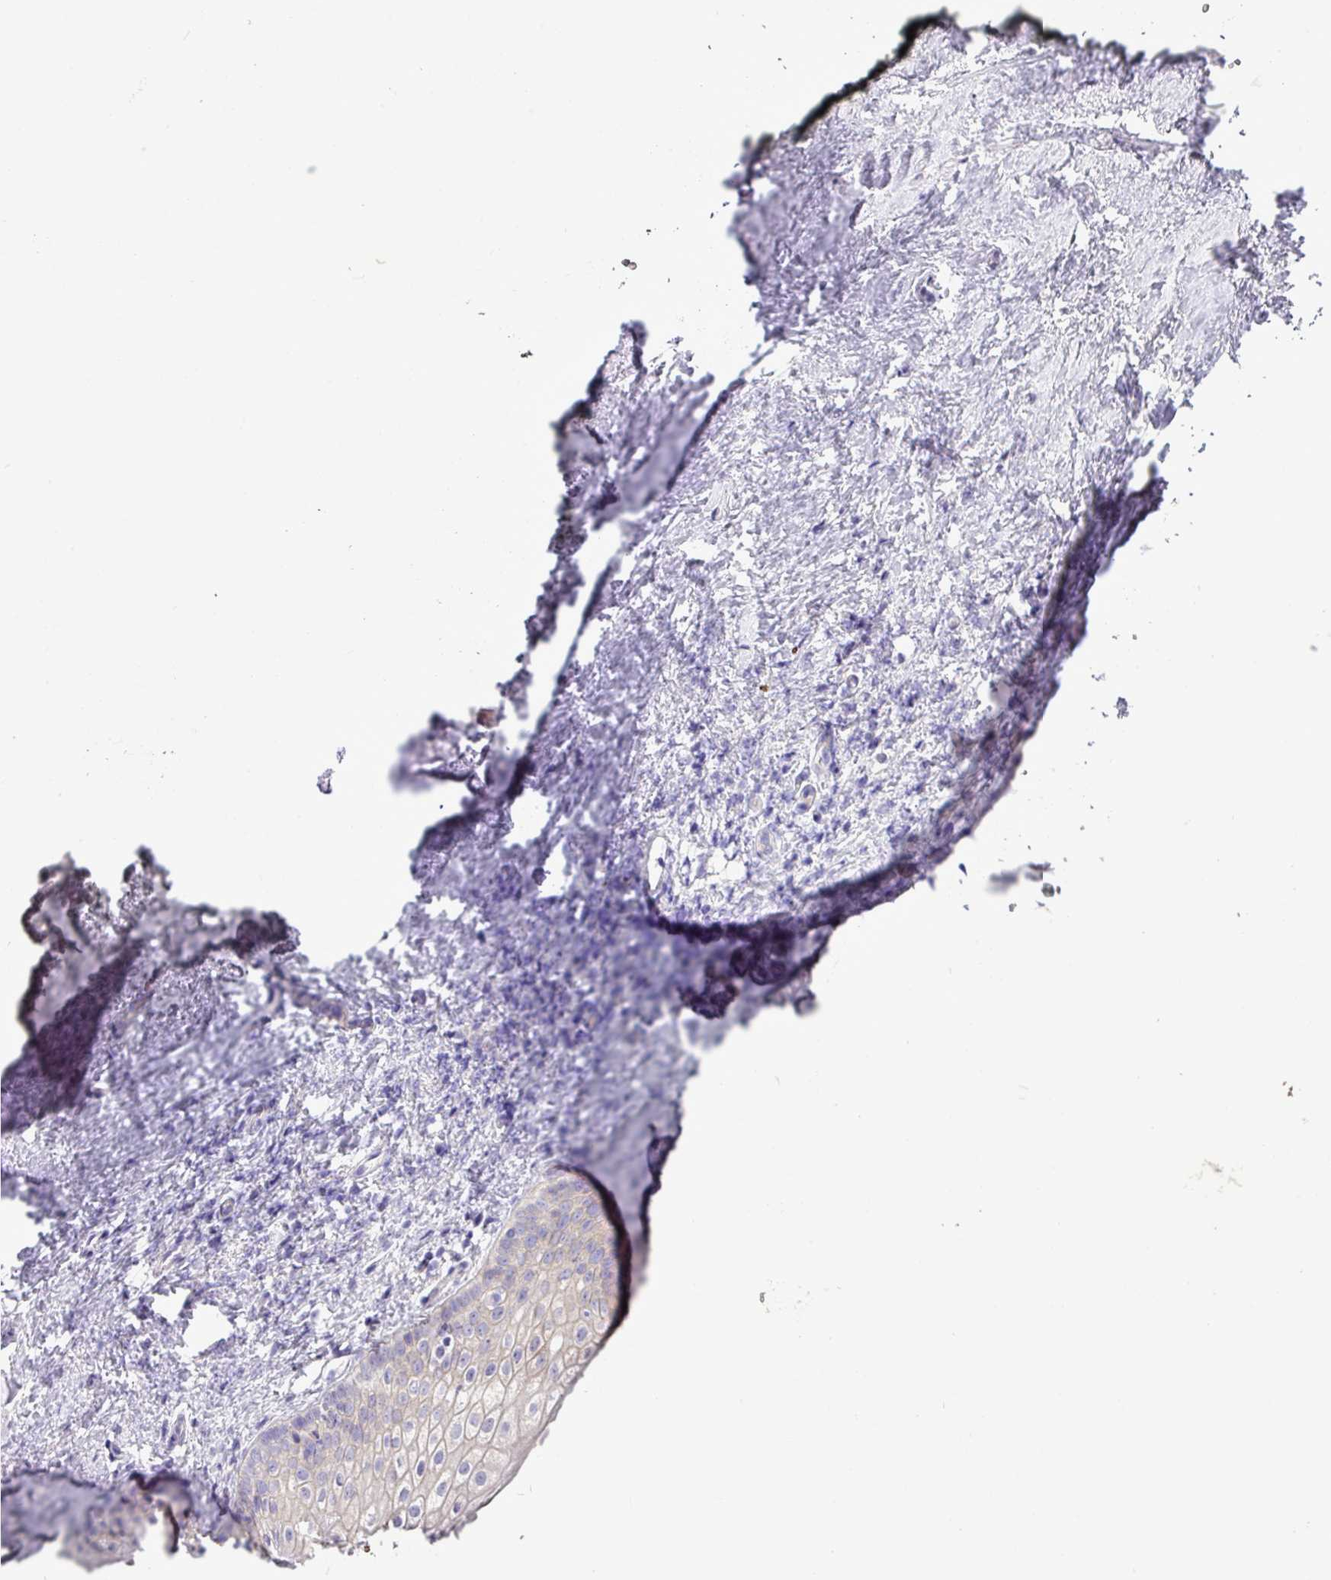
{"staining": {"intensity": "moderate", "quantity": "25%-75%", "location": "cytoplasmic/membranous"}, "tissue": "vagina", "cell_type": "Squamous epithelial cells", "image_type": "normal", "snomed": [{"axis": "morphology", "description": "Normal tissue, NOS"}, {"axis": "topography", "description": "Vagina"}], "caption": "Immunohistochemical staining of unremarkable human vagina shows medium levels of moderate cytoplasmic/membranous staining in approximately 25%-75% of squamous epithelial cells. (DAB (3,3'-diaminobenzidine) = brown stain, brightfield microscopy at high magnification).", "gene": "ZSCAN5A", "patient": {"sex": "female", "age": 59}}